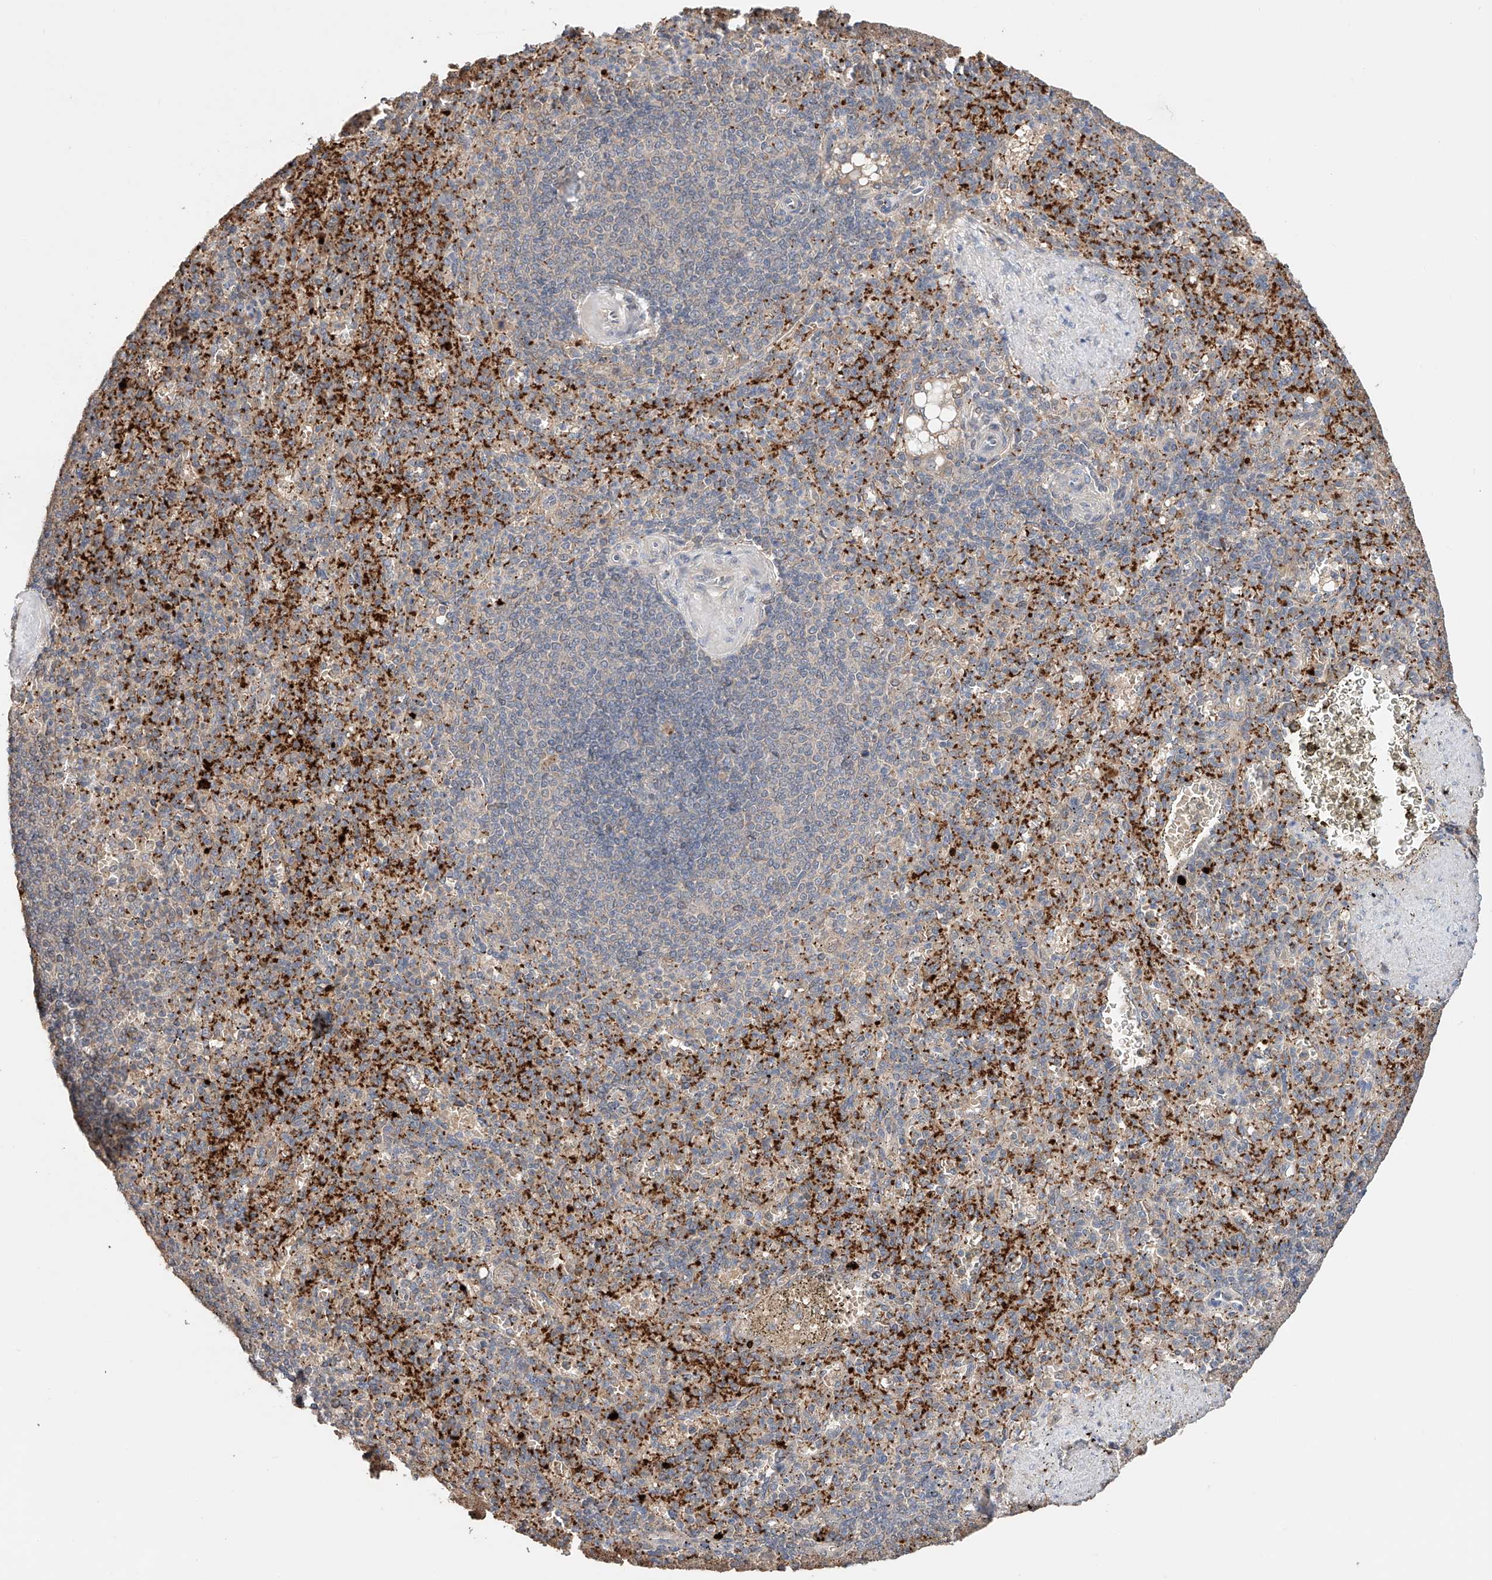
{"staining": {"intensity": "negative", "quantity": "none", "location": "none"}, "tissue": "spleen", "cell_type": "Cells in red pulp", "image_type": "normal", "snomed": [{"axis": "morphology", "description": "Normal tissue, NOS"}, {"axis": "topography", "description": "Spleen"}], "caption": "DAB (3,3'-diaminobenzidine) immunohistochemical staining of benign human spleen demonstrates no significant expression in cells in red pulp.", "gene": "ZFHX2", "patient": {"sex": "female", "age": 74}}